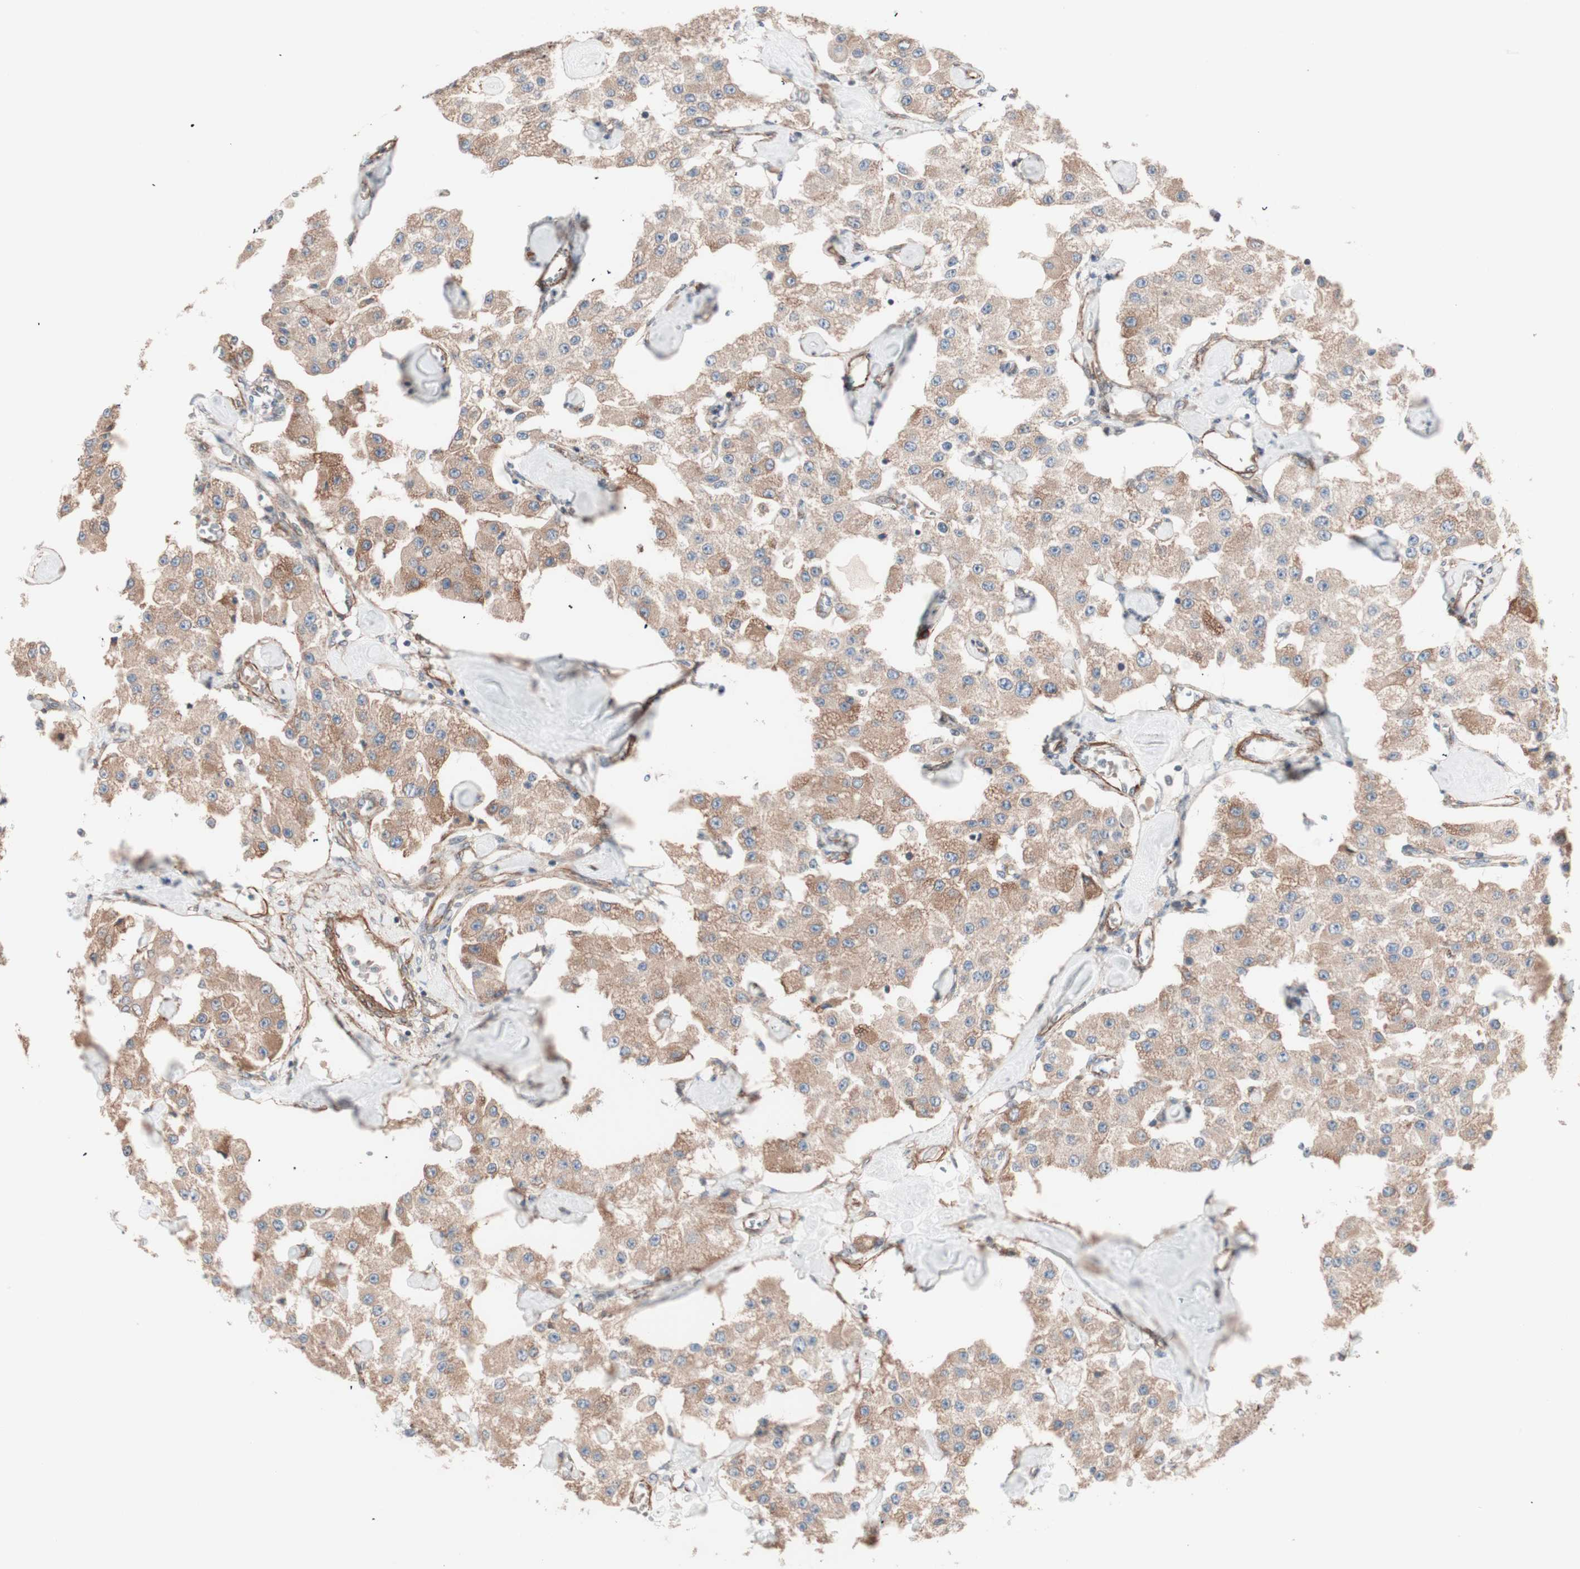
{"staining": {"intensity": "moderate", "quantity": ">75%", "location": "cytoplasmic/membranous"}, "tissue": "carcinoid", "cell_type": "Tumor cells", "image_type": "cancer", "snomed": [{"axis": "morphology", "description": "Carcinoid, malignant, NOS"}, {"axis": "topography", "description": "Pancreas"}], "caption": "Protein expression analysis of human carcinoid reveals moderate cytoplasmic/membranous staining in about >75% of tumor cells.", "gene": "ALG5", "patient": {"sex": "male", "age": 41}}